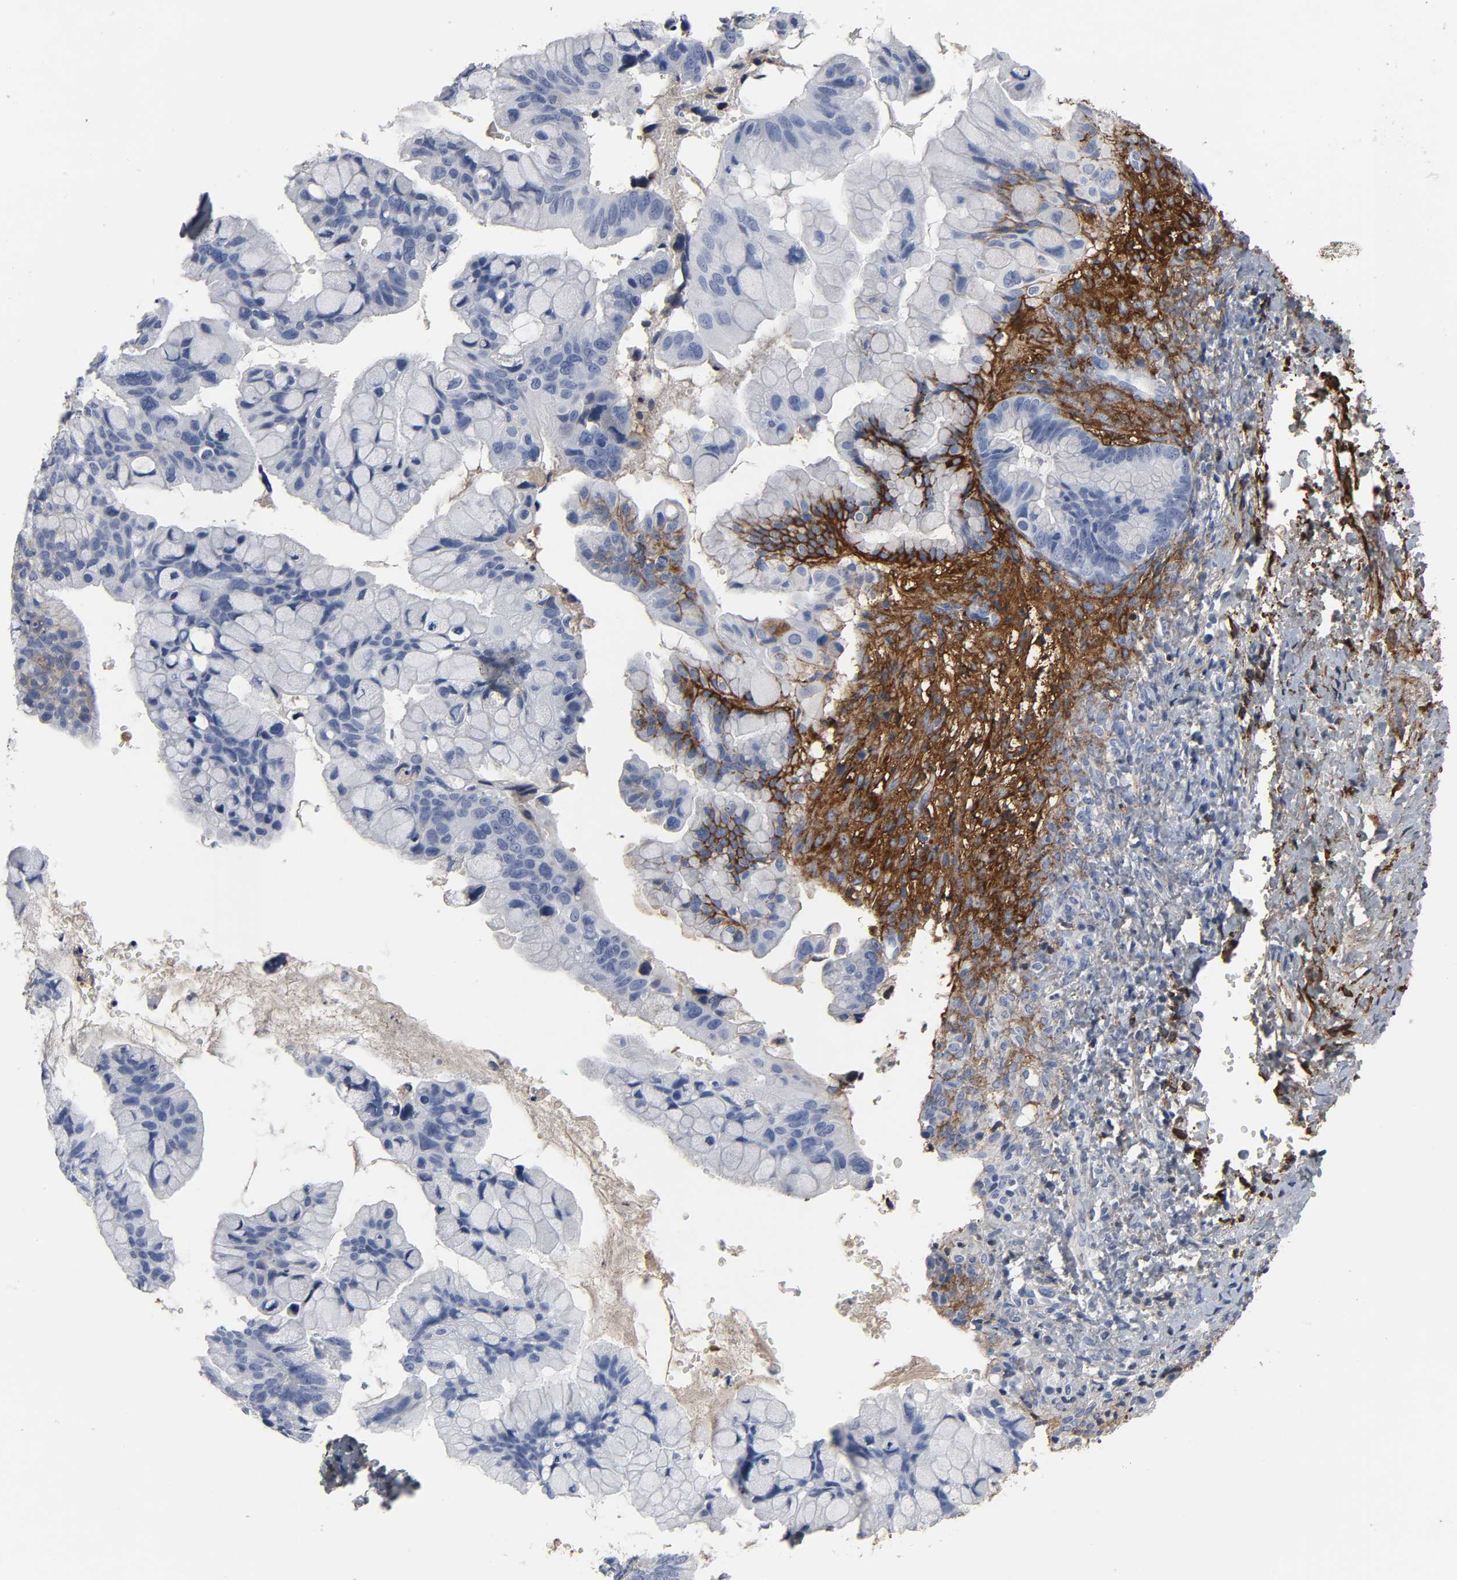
{"staining": {"intensity": "negative", "quantity": "none", "location": "none"}, "tissue": "ovarian cancer", "cell_type": "Tumor cells", "image_type": "cancer", "snomed": [{"axis": "morphology", "description": "Cystadenocarcinoma, mucinous, NOS"}, {"axis": "topography", "description": "Ovary"}], "caption": "A high-resolution histopathology image shows immunohistochemistry (IHC) staining of ovarian cancer (mucinous cystadenocarcinoma), which displays no significant staining in tumor cells.", "gene": "FBLN1", "patient": {"sex": "female", "age": 36}}